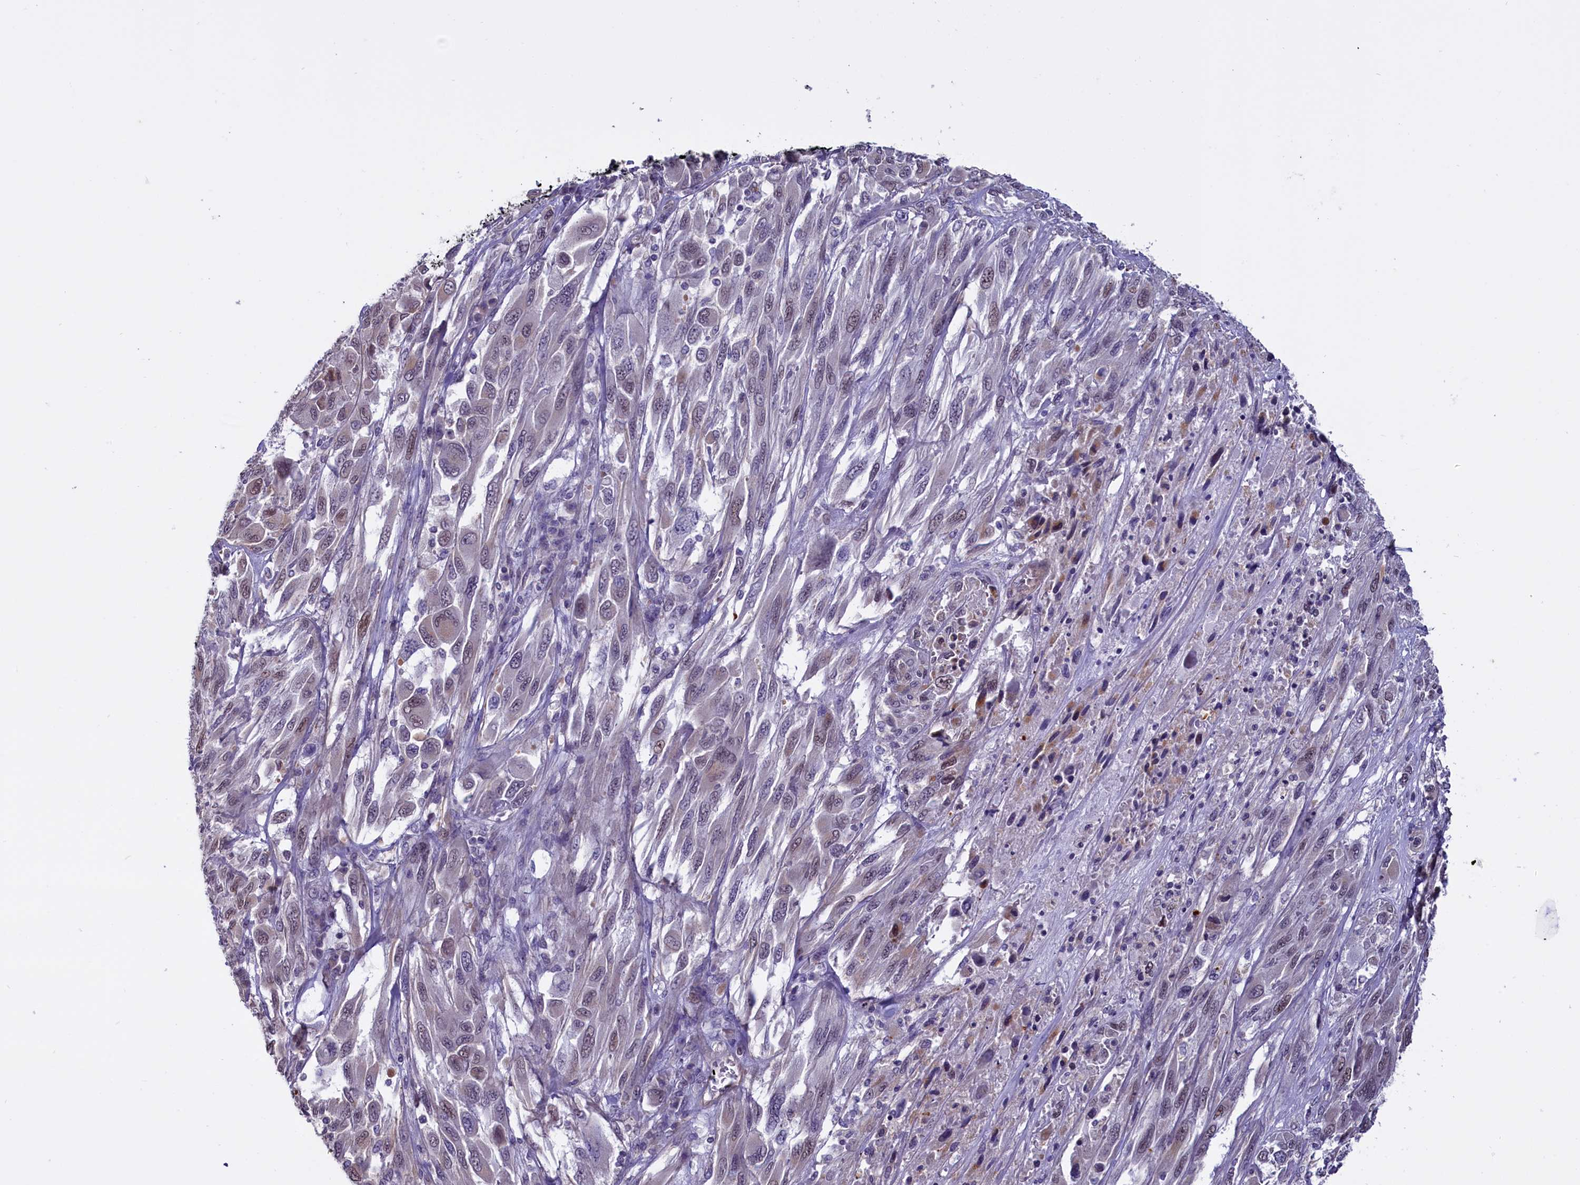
{"staining": {"intensity": "weak", "quantity": "<25%", "location": "nuclear"}, "tissue": "melanoma", "cell_type": "Tumor cells", "image_type": "cancer", "snomed": [{"axis": "morphology", "description": "Malignant melanoma, NOS"}, {"axis": "topography", "description": "Skin"}], "caption": "Protein analysis of melanoma exhibits no significant staining in tumor cells.", "gene": "PDILT", "patient": {"sex": "female", "age": 91}}